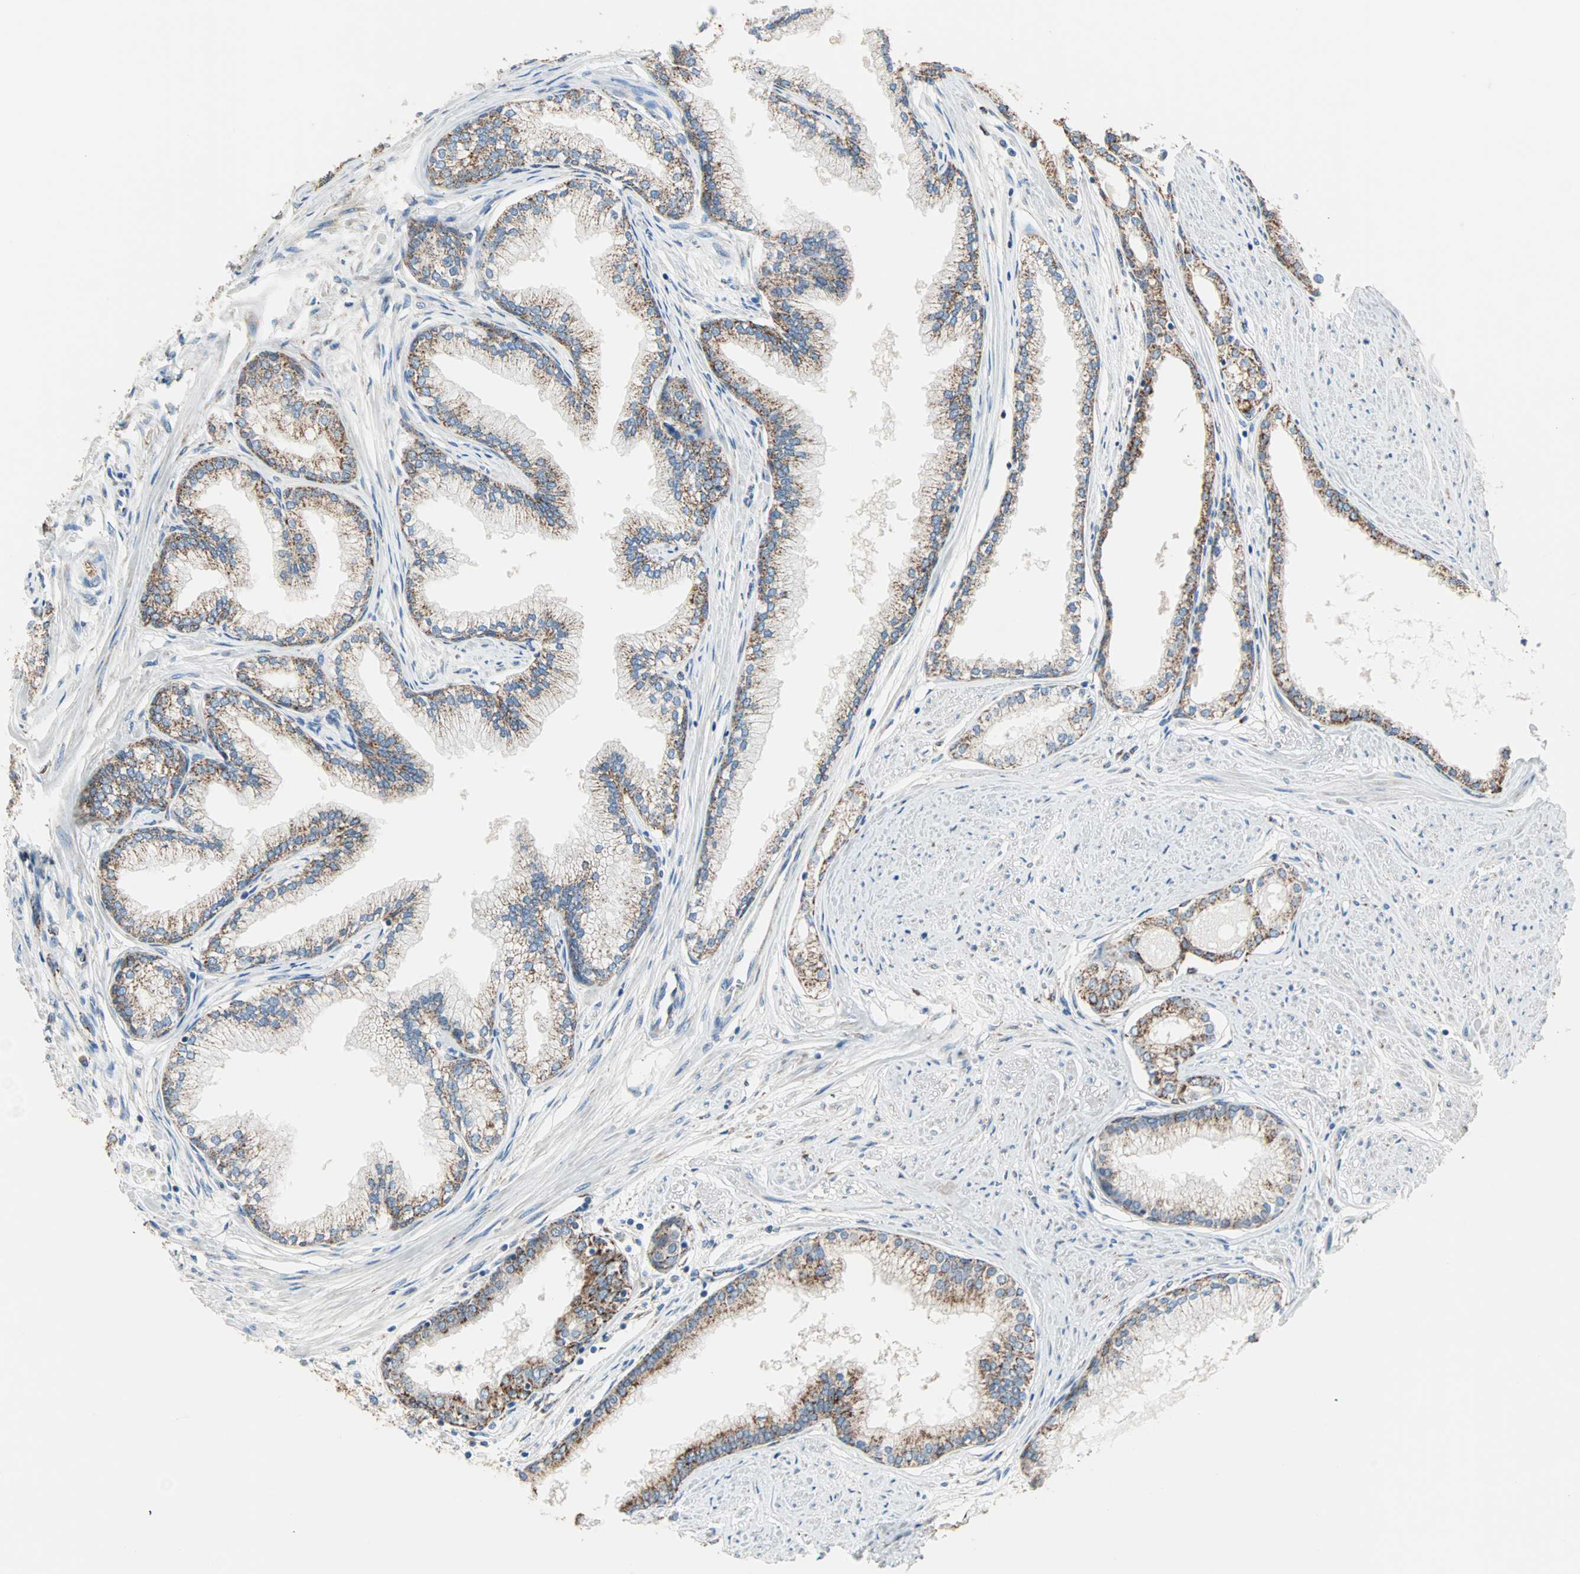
{"staining": {"intensity": "strong", "quantity": ">75%", "location": "cytoplasmic/membranous"}, "tissue": "prostate", "cell_type": "Glandular cells", "image_type": "normal", "snomed": [{"axis": "morphology", "description": "Normal tissue, NOS"}, {"axis": "topography", "description": "Prostate"}], "caption": "Protein analysis of benign prostate demonstrates strong cytoplasmic/membranous positivity in approximately >75% of glandular cells. The protein of interest is stained brown, and the nuclei are stained in blue (DAB IHC with brightfield microscopy, high magnification).", "gene": "TST", "patient": {"sex": "male", "age": 64}}